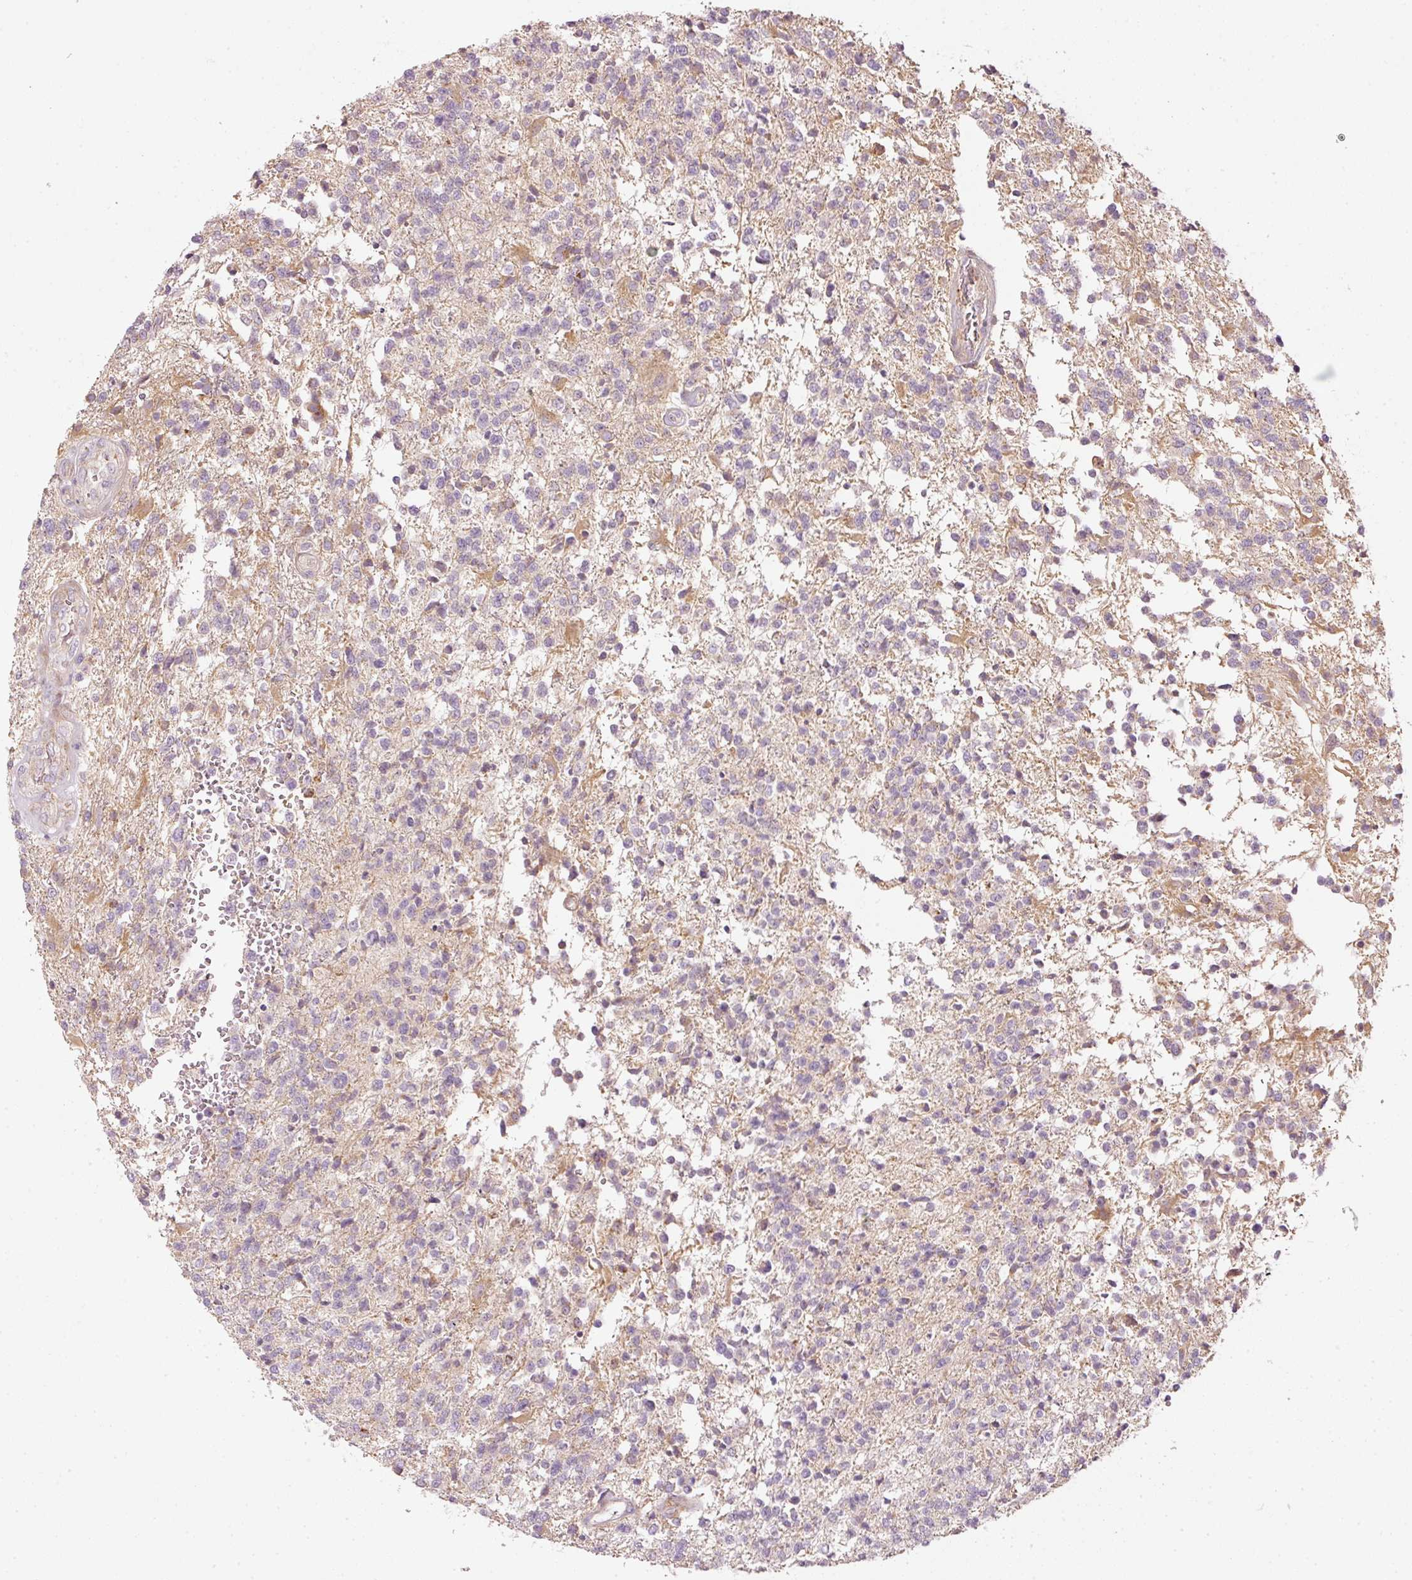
{"staining": {"intensity": "negative", "quantity": "none", "location": "none"}, "tissue": "glioma", "cell_type": "Tumor cells", "image_type": "cancer", "snomed": [{"axis": "morphology", "description": "Glioma, malignant, High grade"}, {"axis": "topography", "description": "Brain"}], "caption": "Micrograph shows no significant protein positivity in tumor cells of malignant glioma (high-grade).", "gene": "SERPING1", "patient": {"sex": "male", "age": 56}}